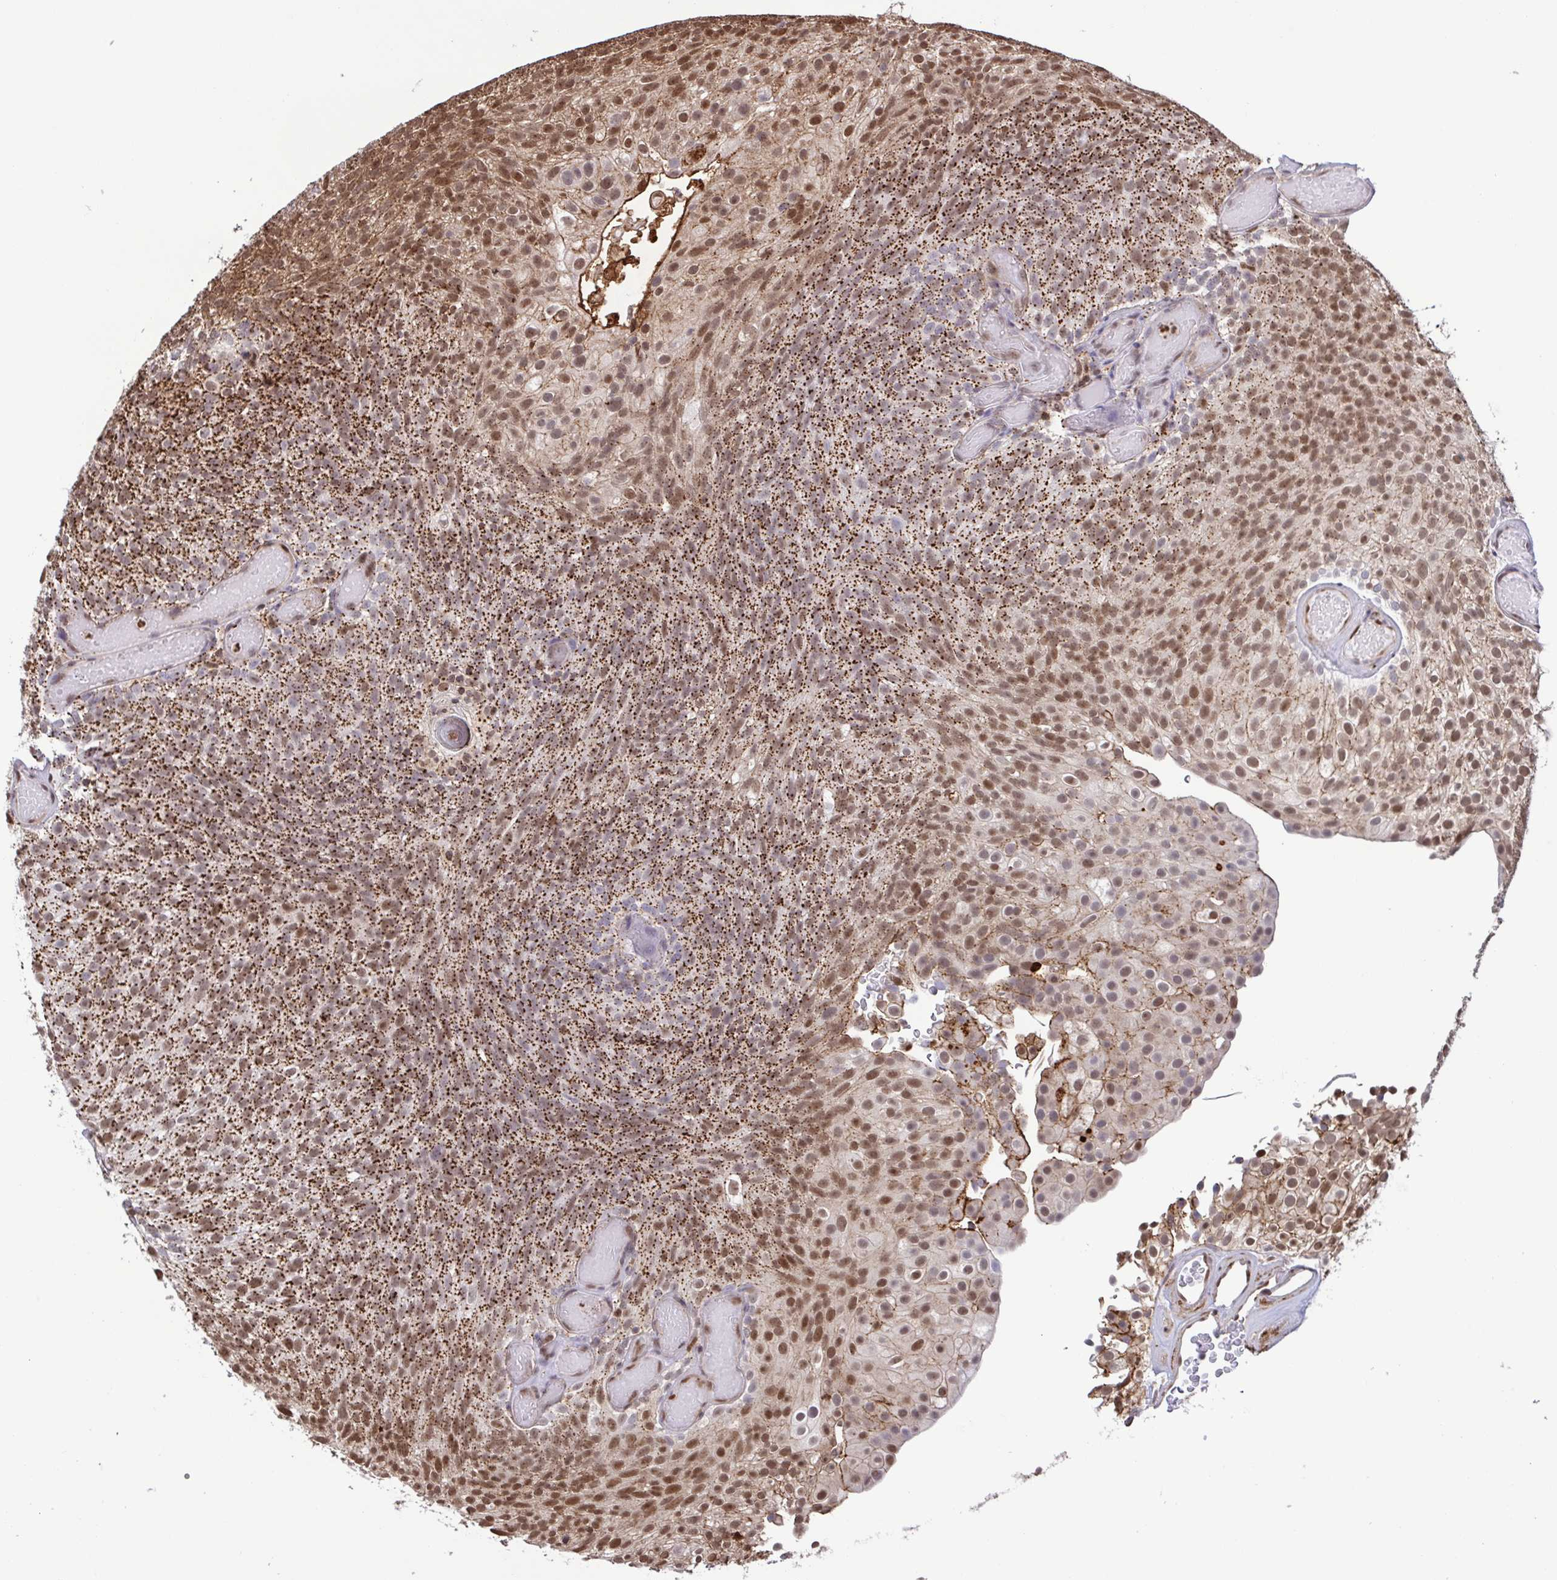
{"staining": {"intensity": "strong", "quantity": ">75%", "location": "cytoplasmic/membranous,nuclear"}, "tissue": "urothelial cancer", "cell_type": "Tumor cells", "image_type": "cancer", "snomed": [{"axis": "morphology", "description": "Urothelial carcinoma, Low grade"}, {"axis": "topography", "description": "Urinary bladder"}], "caption": "Urothelial cancer stained for a protein (brown) exhibits strong cytoplasmic/membranous and nuclear positive expression in about >75% of tumor cells.", "gene": "CHMP1B", "patient": {"sex": "male", "age": 78}}